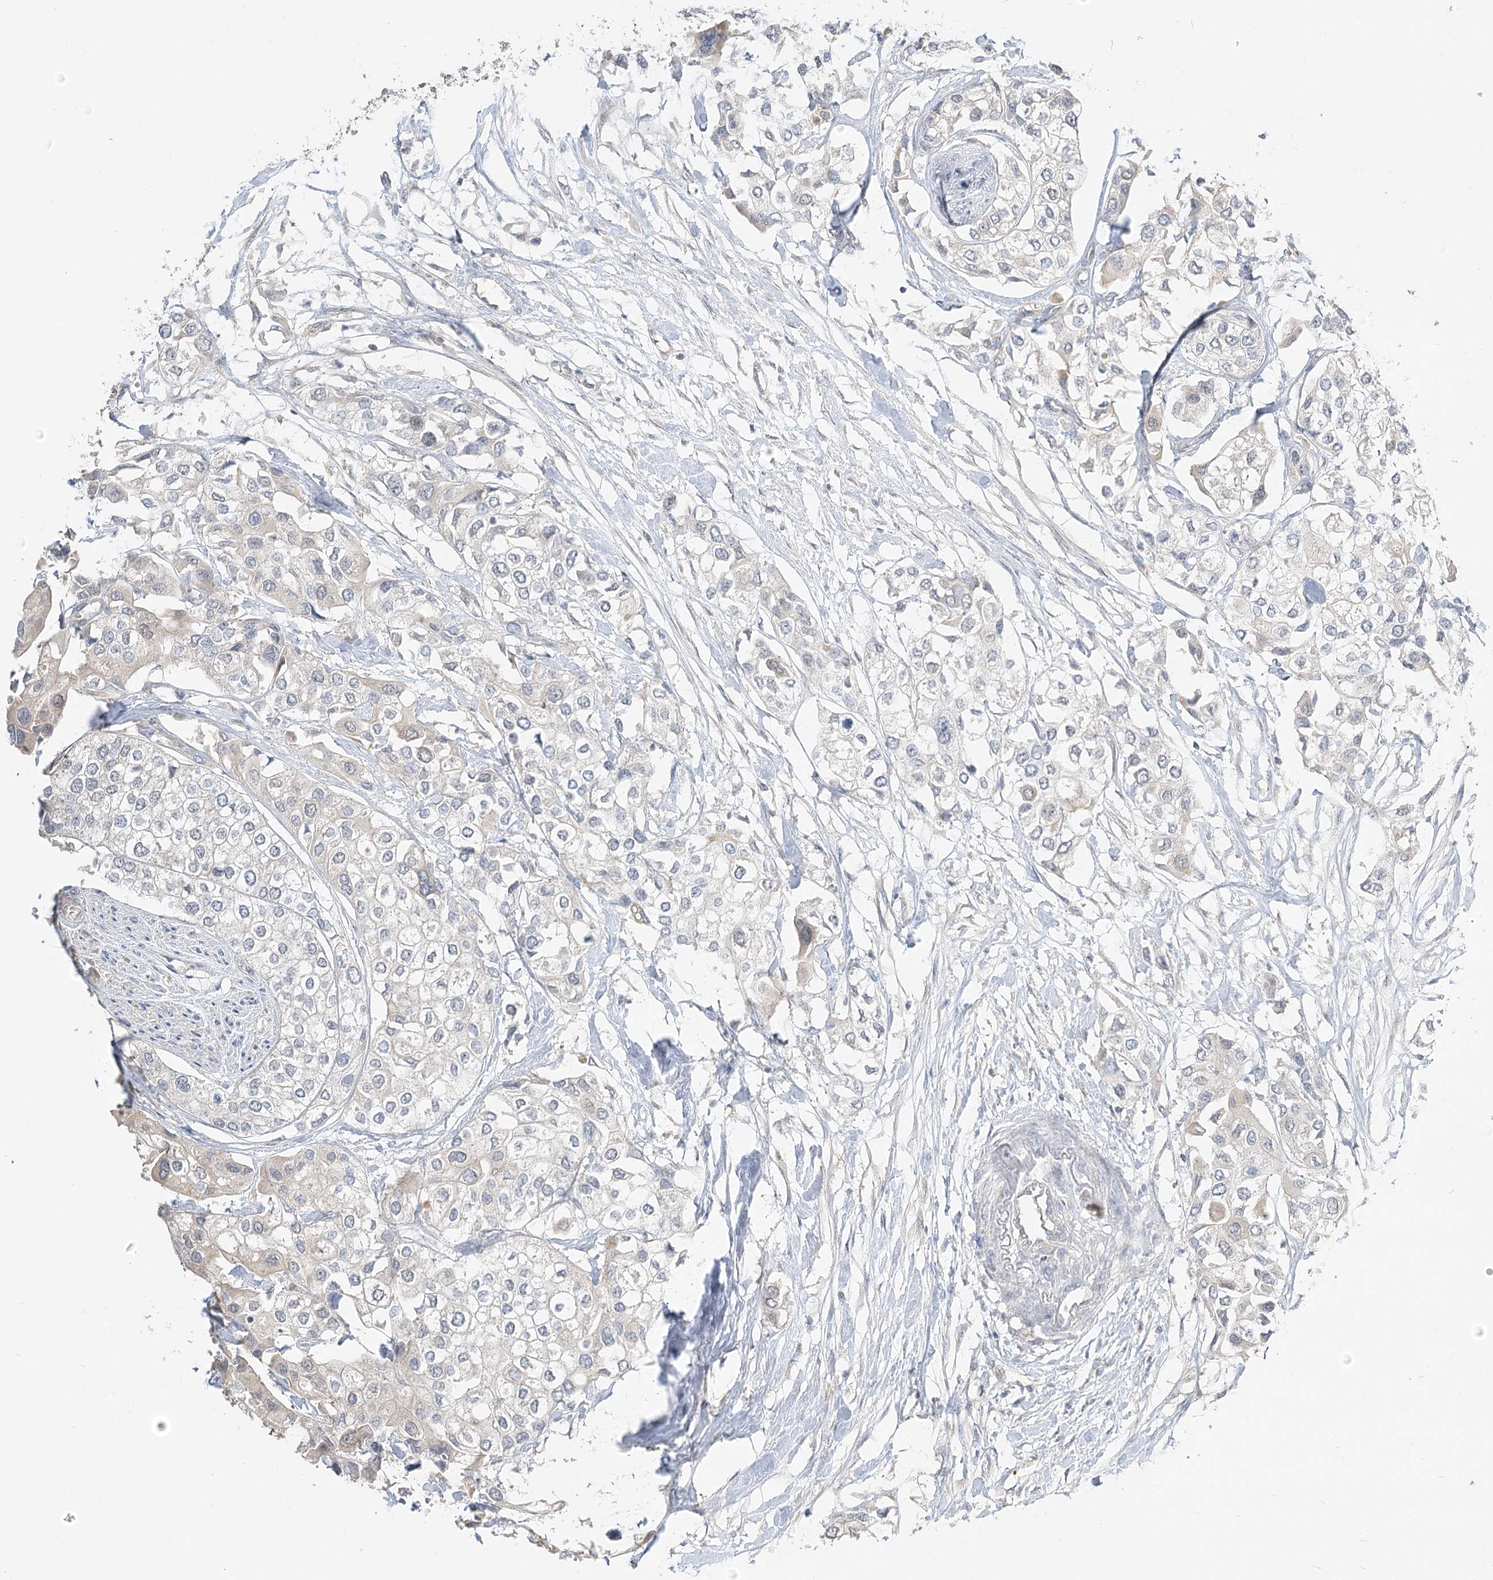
{"staining": {"intensity": "negative", "quantity": "none", "location": "none"}, "tissue": "urothelial cancer", "cell_type": "Tumor cells", "image_type": "cancer", "snomed": [{"axis": "morphology", "description": "Urothelial carcinoma, High grade"}, {"axis": "topography", "description": "Urinary bladder"}], "caption": "Urothelial carcinoma (high-grade) was stained to show a protein in brown. There is no significant expression in tumor cells. Nuclei are stained in blue.", "gene": "GUCY2C", "patient": {"sex": "male", "age": 64}}